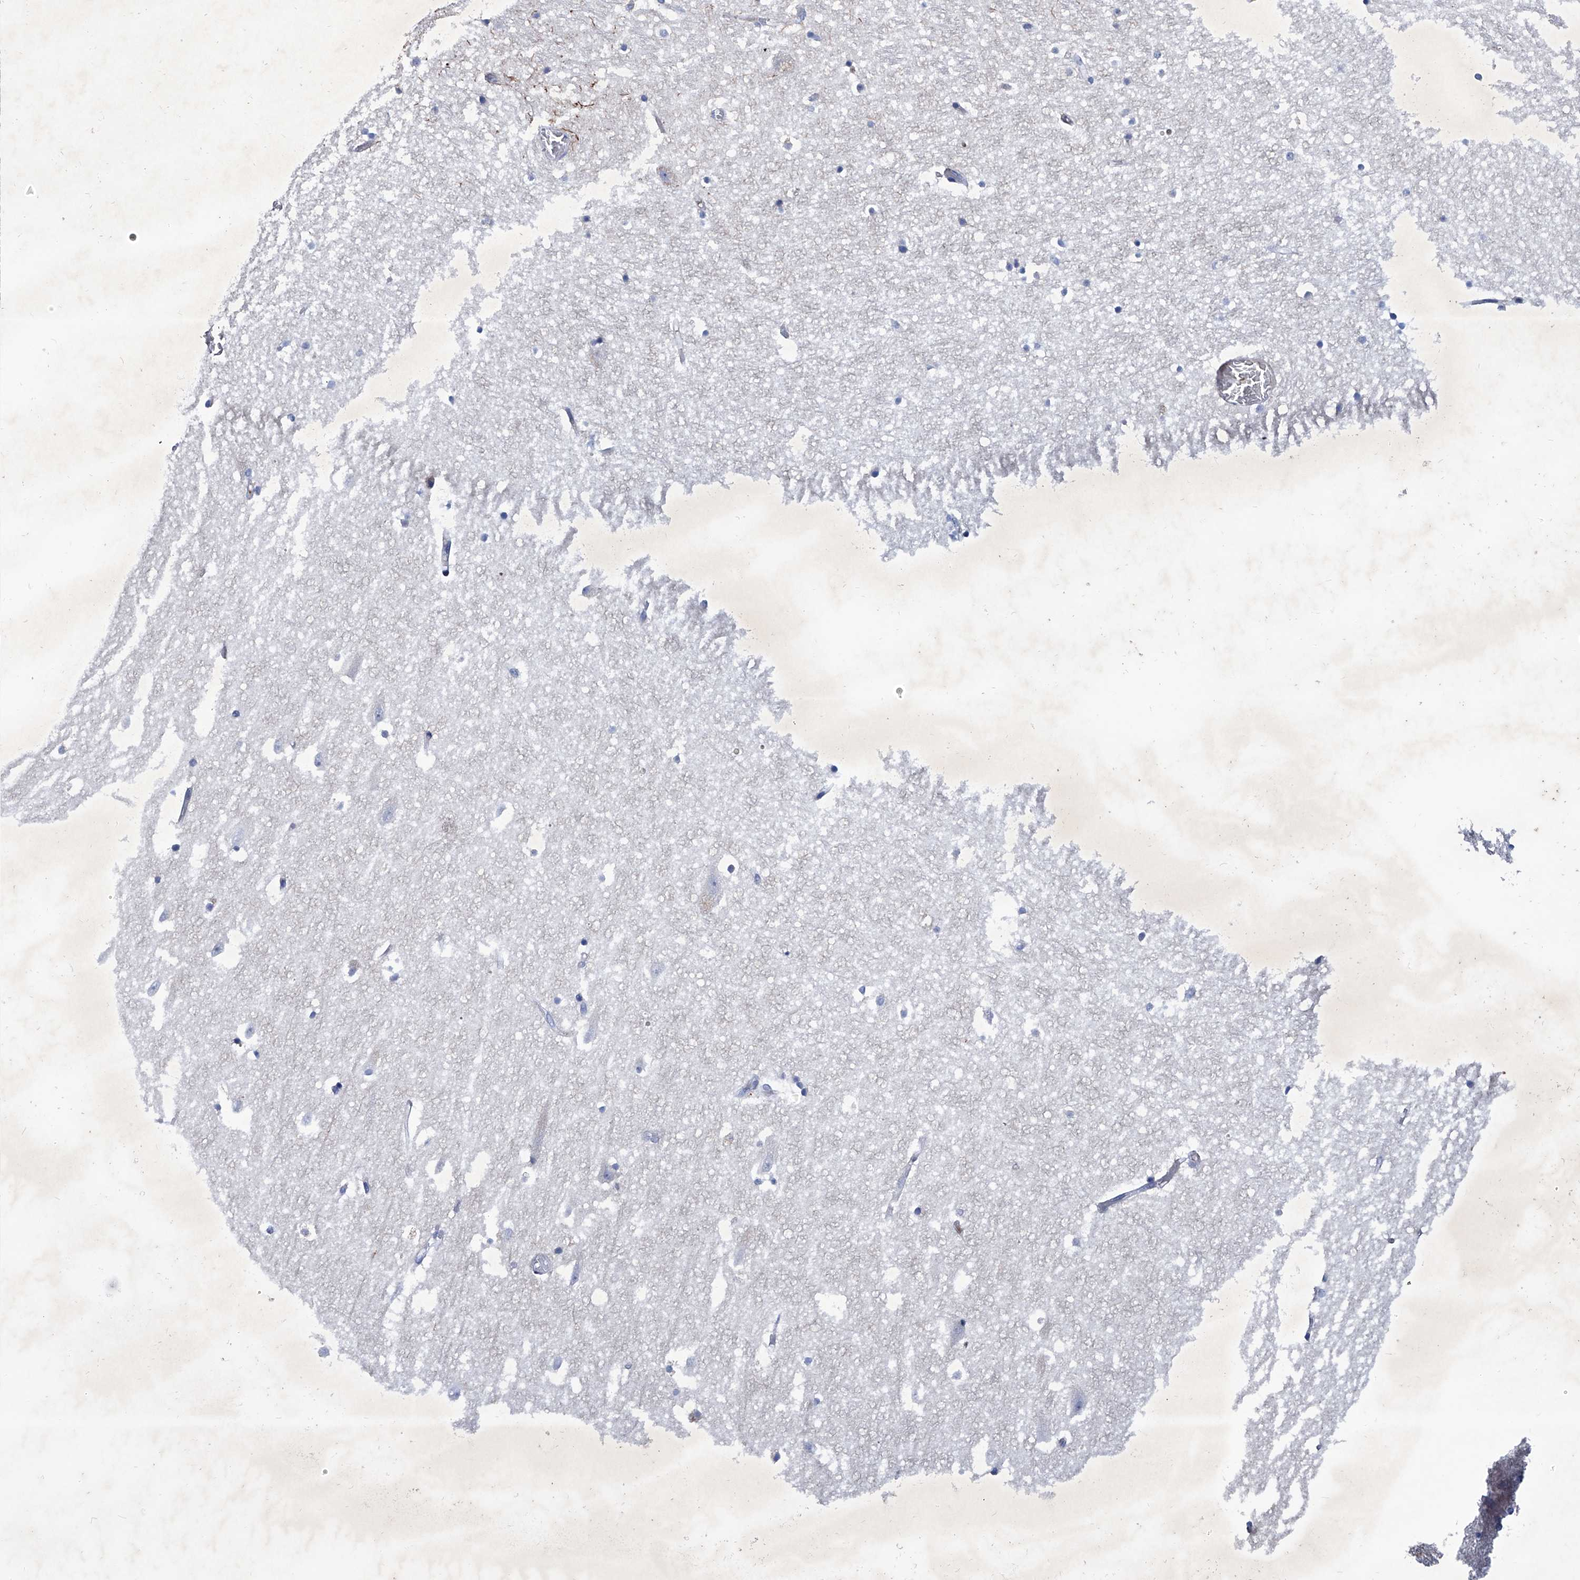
{"staining": {"intensity": "negative", "quantity": "none", "location": "none"}, "tissue": "hippocampus", "cell_type": "Glial cells", "image_type": "normal", "snomed": [{"axis": "morphology", "description": "Normal tissue, NOS"}, {"axis": "topography", "description": "Hippocampus"}], "caption": "Hippocampus was stained to show a protein in brown. There is no significant expression in glial cells. Brightfield microscopy of IHC stained with DAB (3,3'-diaminobenzidine) (brown) and hematoxylin (blue), captured at high magnification.", "gene": "KLHL17", "patient": {"sex": "female", "age": 52}}